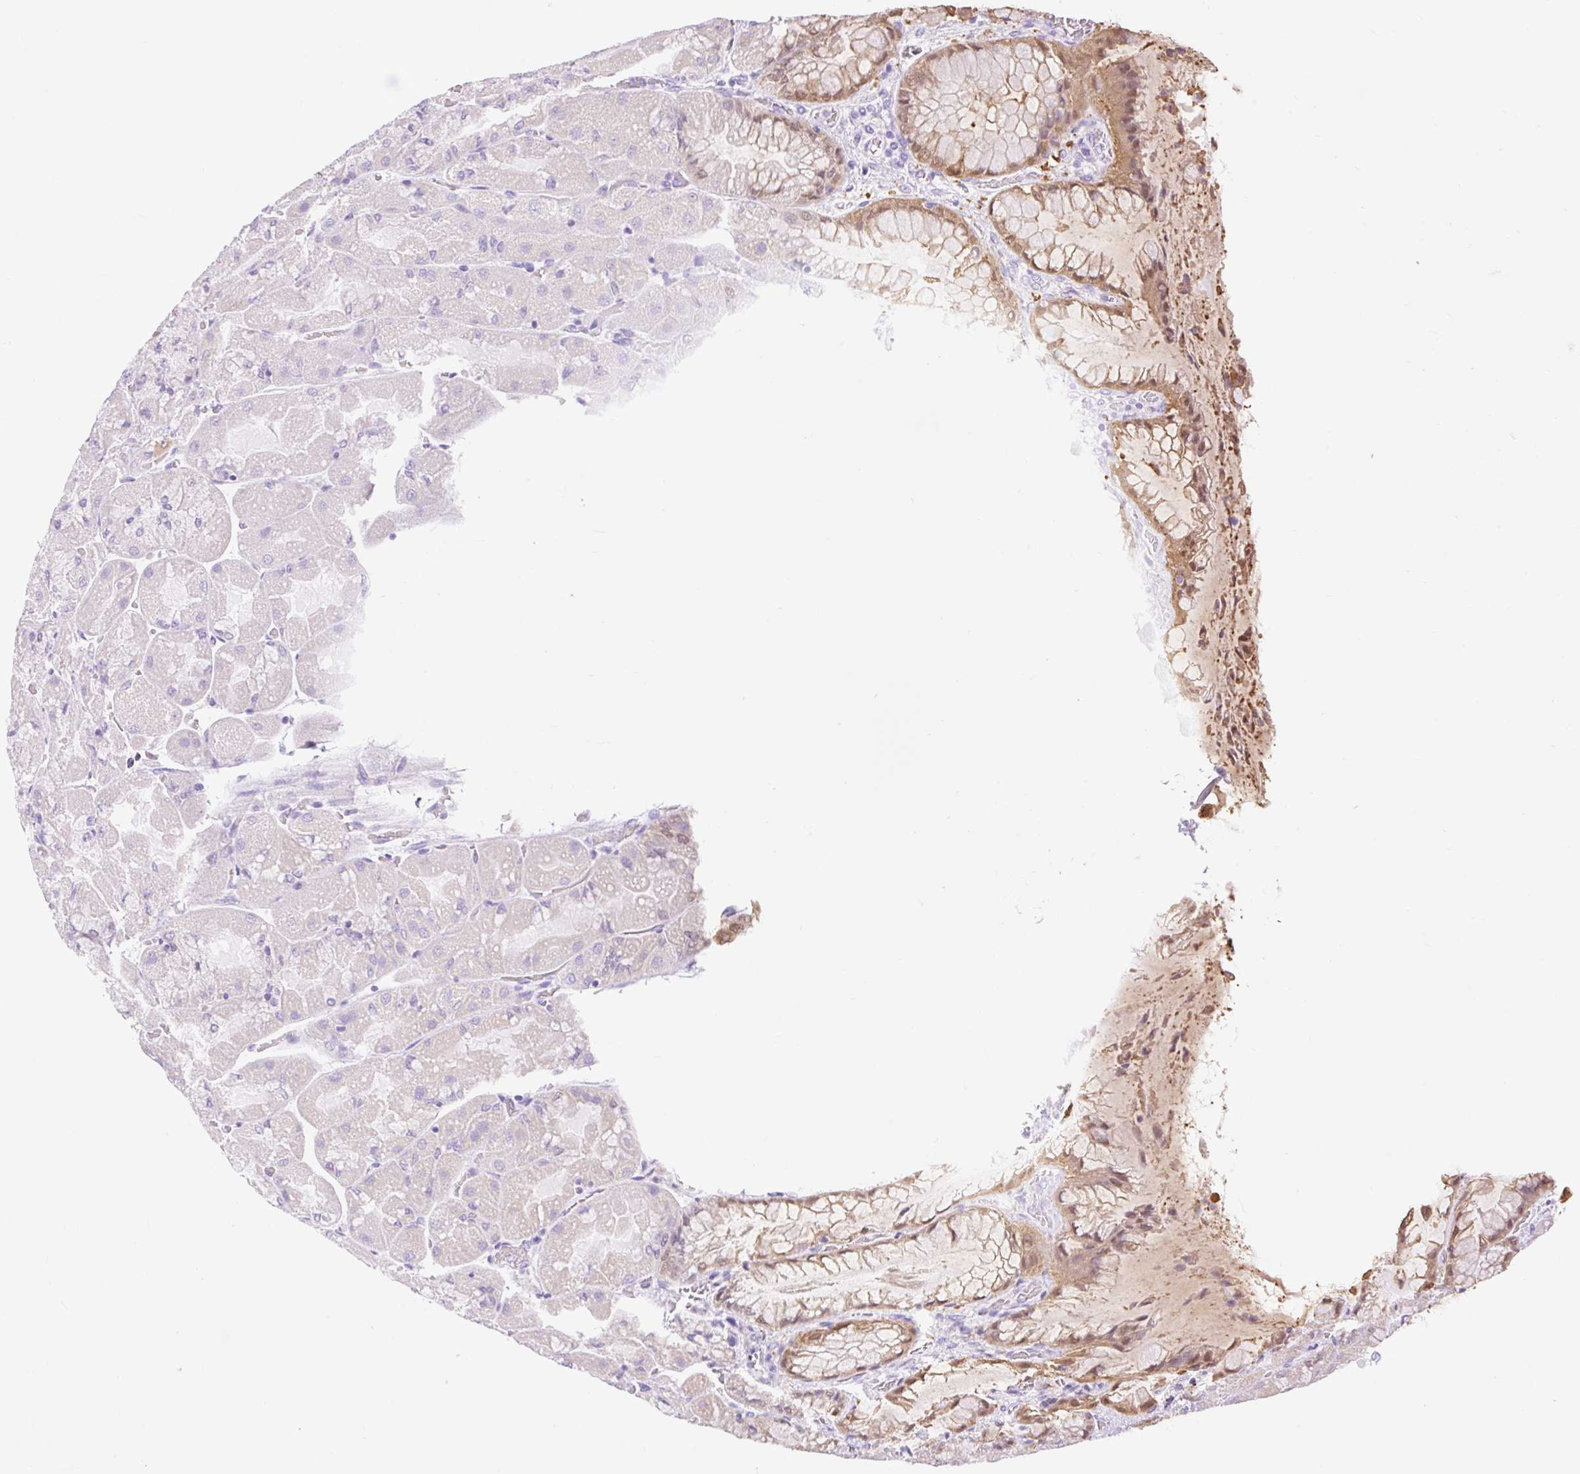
{"staining": {"intensity": "moderate", "quantity": "25%-75%", "location": "cytoplasmic/membranous,nuclear"}, "tissue": "stomach", "cell_type": "Glandular cells", "image_type": "normal", "snomed": [{"axis": "morphology", "description": "Normal tissue, NOS"}, {"axis": "topography", "description": "Stomach"}], "caption": "Normal stomach displays moderate cytoplasmic/membranous,nuclear positivity in about 25%-75% of glandular cells, visualized by immunohistochemistry. (IHC, brightfield microscopy, high magnification).", "gene": "SLC25A40", "patient": {"sex": "female", "age": 61}}